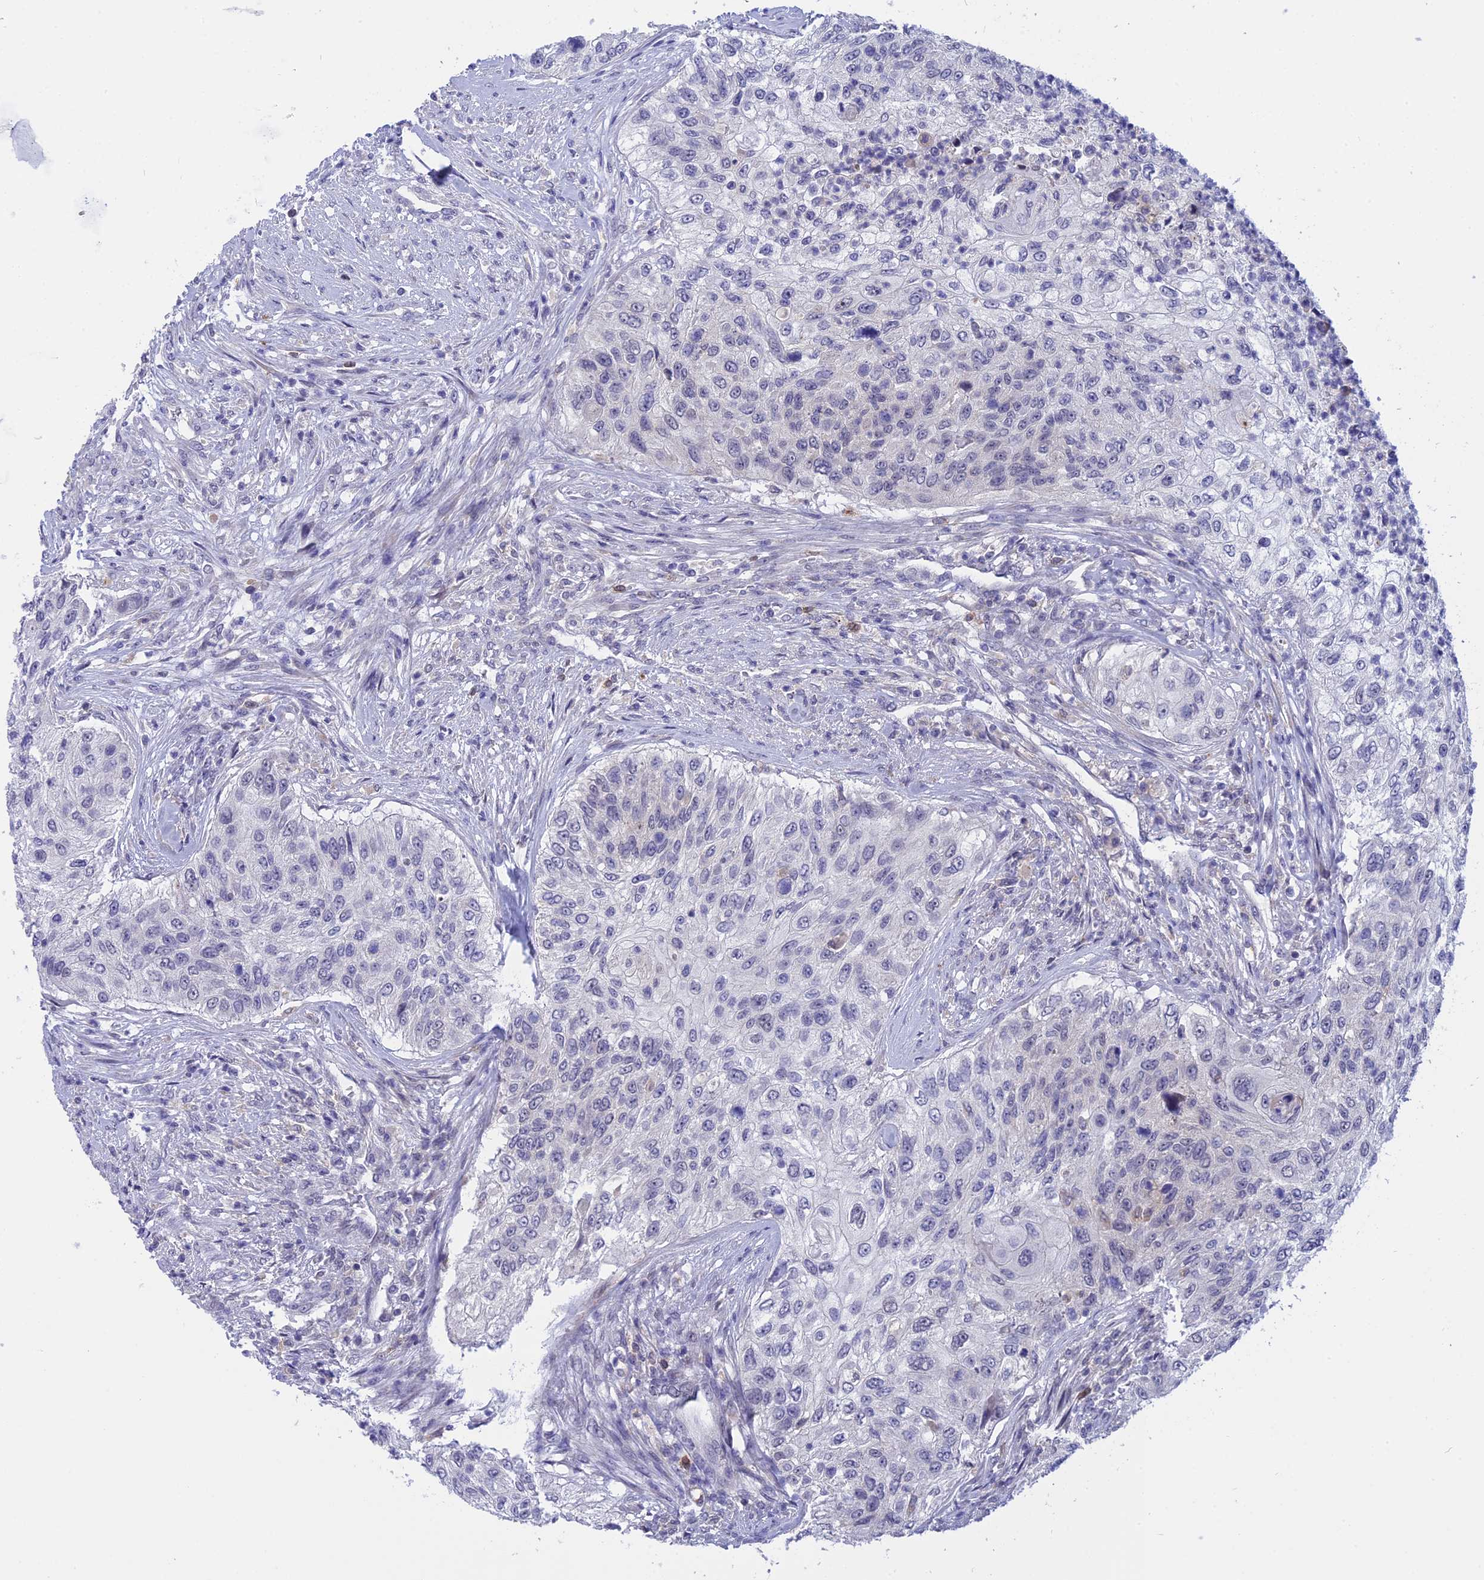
{"staining": {"intensity": "negative", "quantity": "none", "location": "none"}, "tissue": "urothelial cancer", "cell_type": "Tumor cells", "image_type": "cancer", "snomed": [{"axis": "morphology", "description": "Urothelial carcinoma, High grade"}, {"axis": "topography", "description": "Urinary bladder"}], "caption": "An immunohistochemistry histopathology image of high-grade urothelial carcinoma is shown. There is no staining in tumor cells of high-grade urothelial carcinoma.", "gene": "KCTD14", "patient": {"sex": "female", "age": 60}}